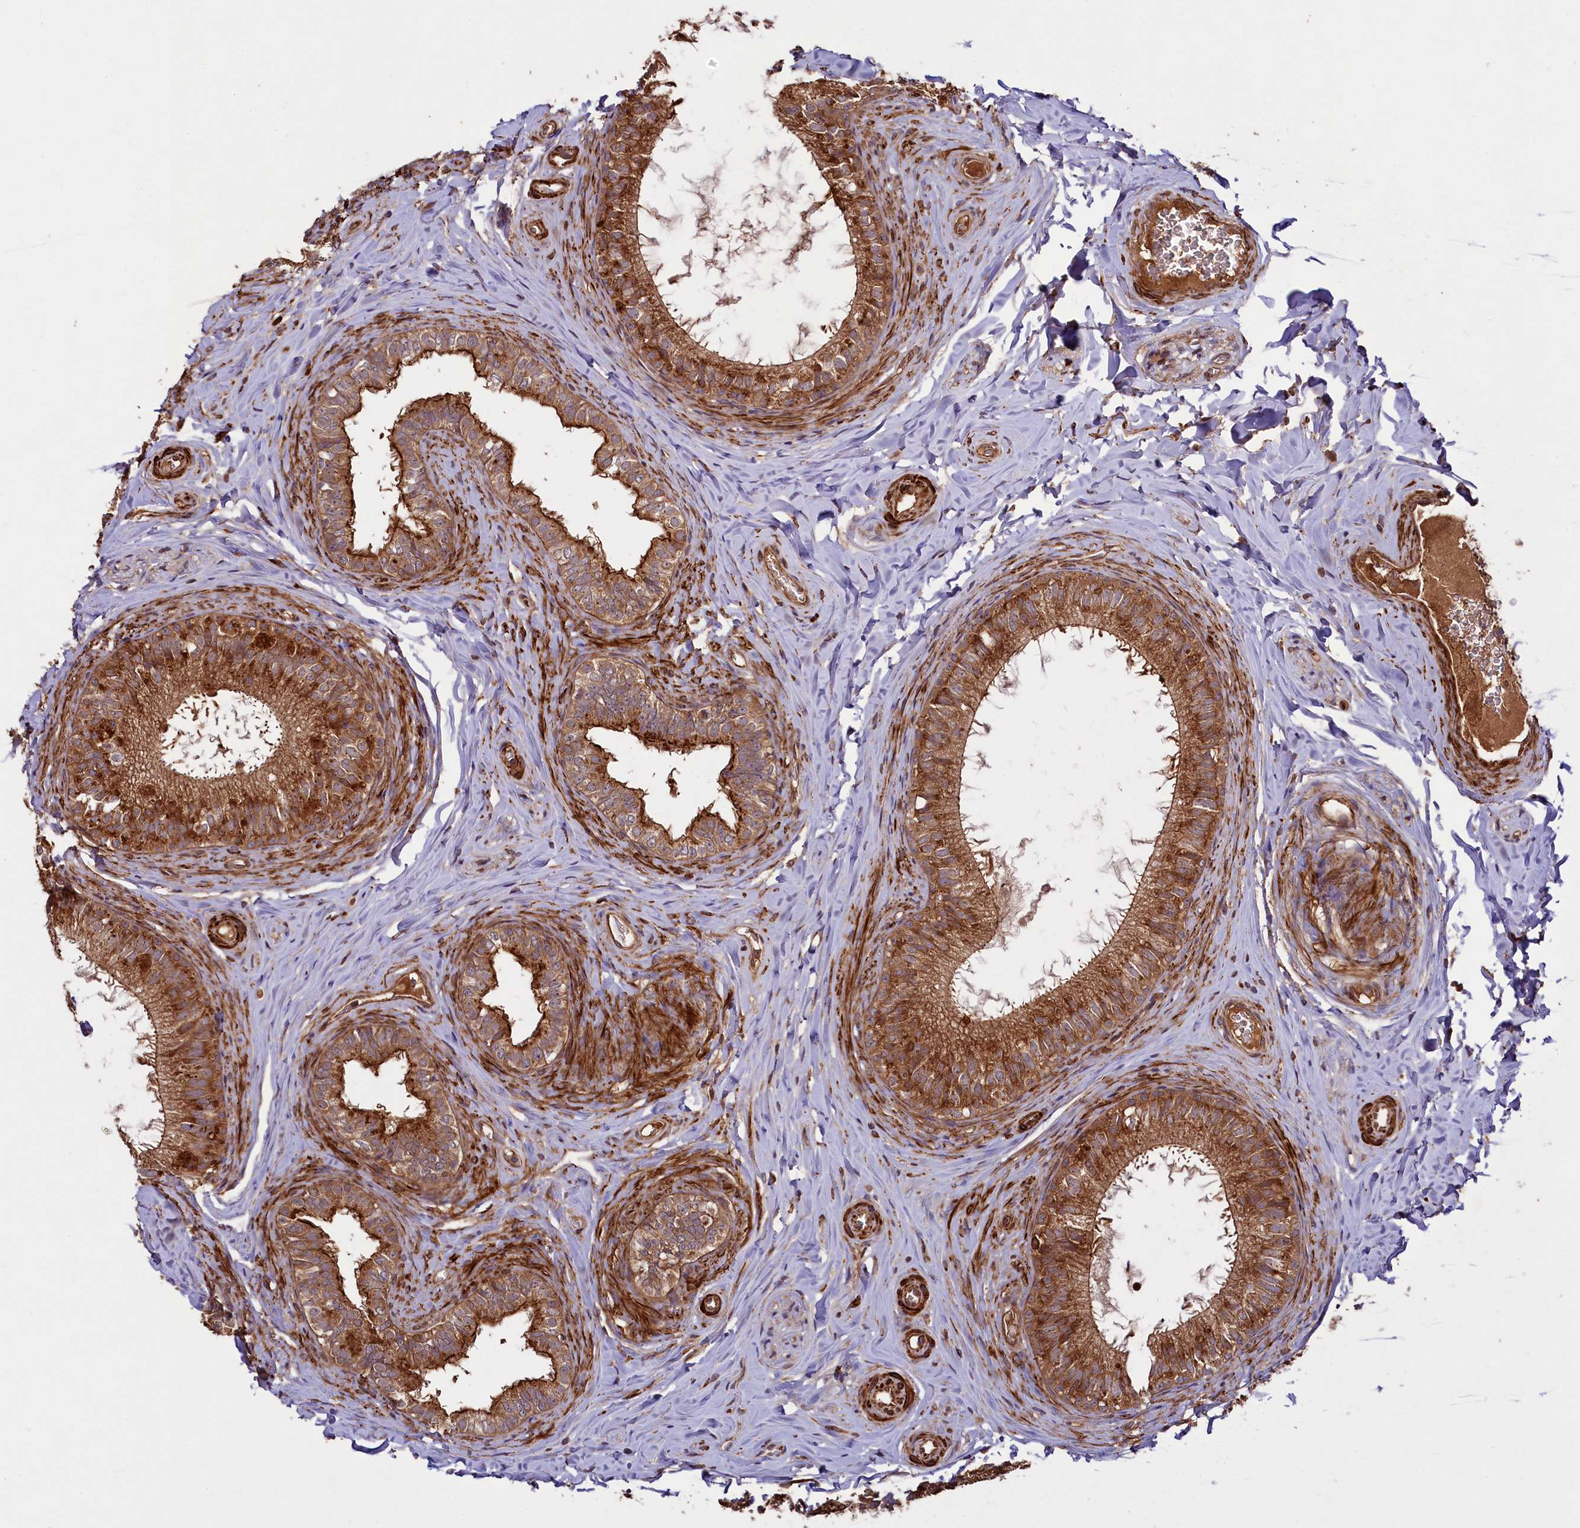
{"staining": {"intensity": "strong", "quantity": ">75%", "location": "cytoplasmic/membranous"}, "tissue": "epididymis", "cell_type": "Glandular cells", "image_type": "normal", "snomed": [{"axis": "morphology", "description": "Normal tissue, NOS"}, {"axis": "topography", "description": "Epididymis"}], "caption": "A high amount of strong cytoplasmic/membranous positivity is seen in approximately >75% of glandular cells in unremarkable epididymis. The staining was performed using DAB to visualize the protein expression in brown, while the nuclei were stained in blue with hematoxylin (Magnification: 20x).", "gene": "CCDC102A", "patient": {"sex": "male", "age": 34}}